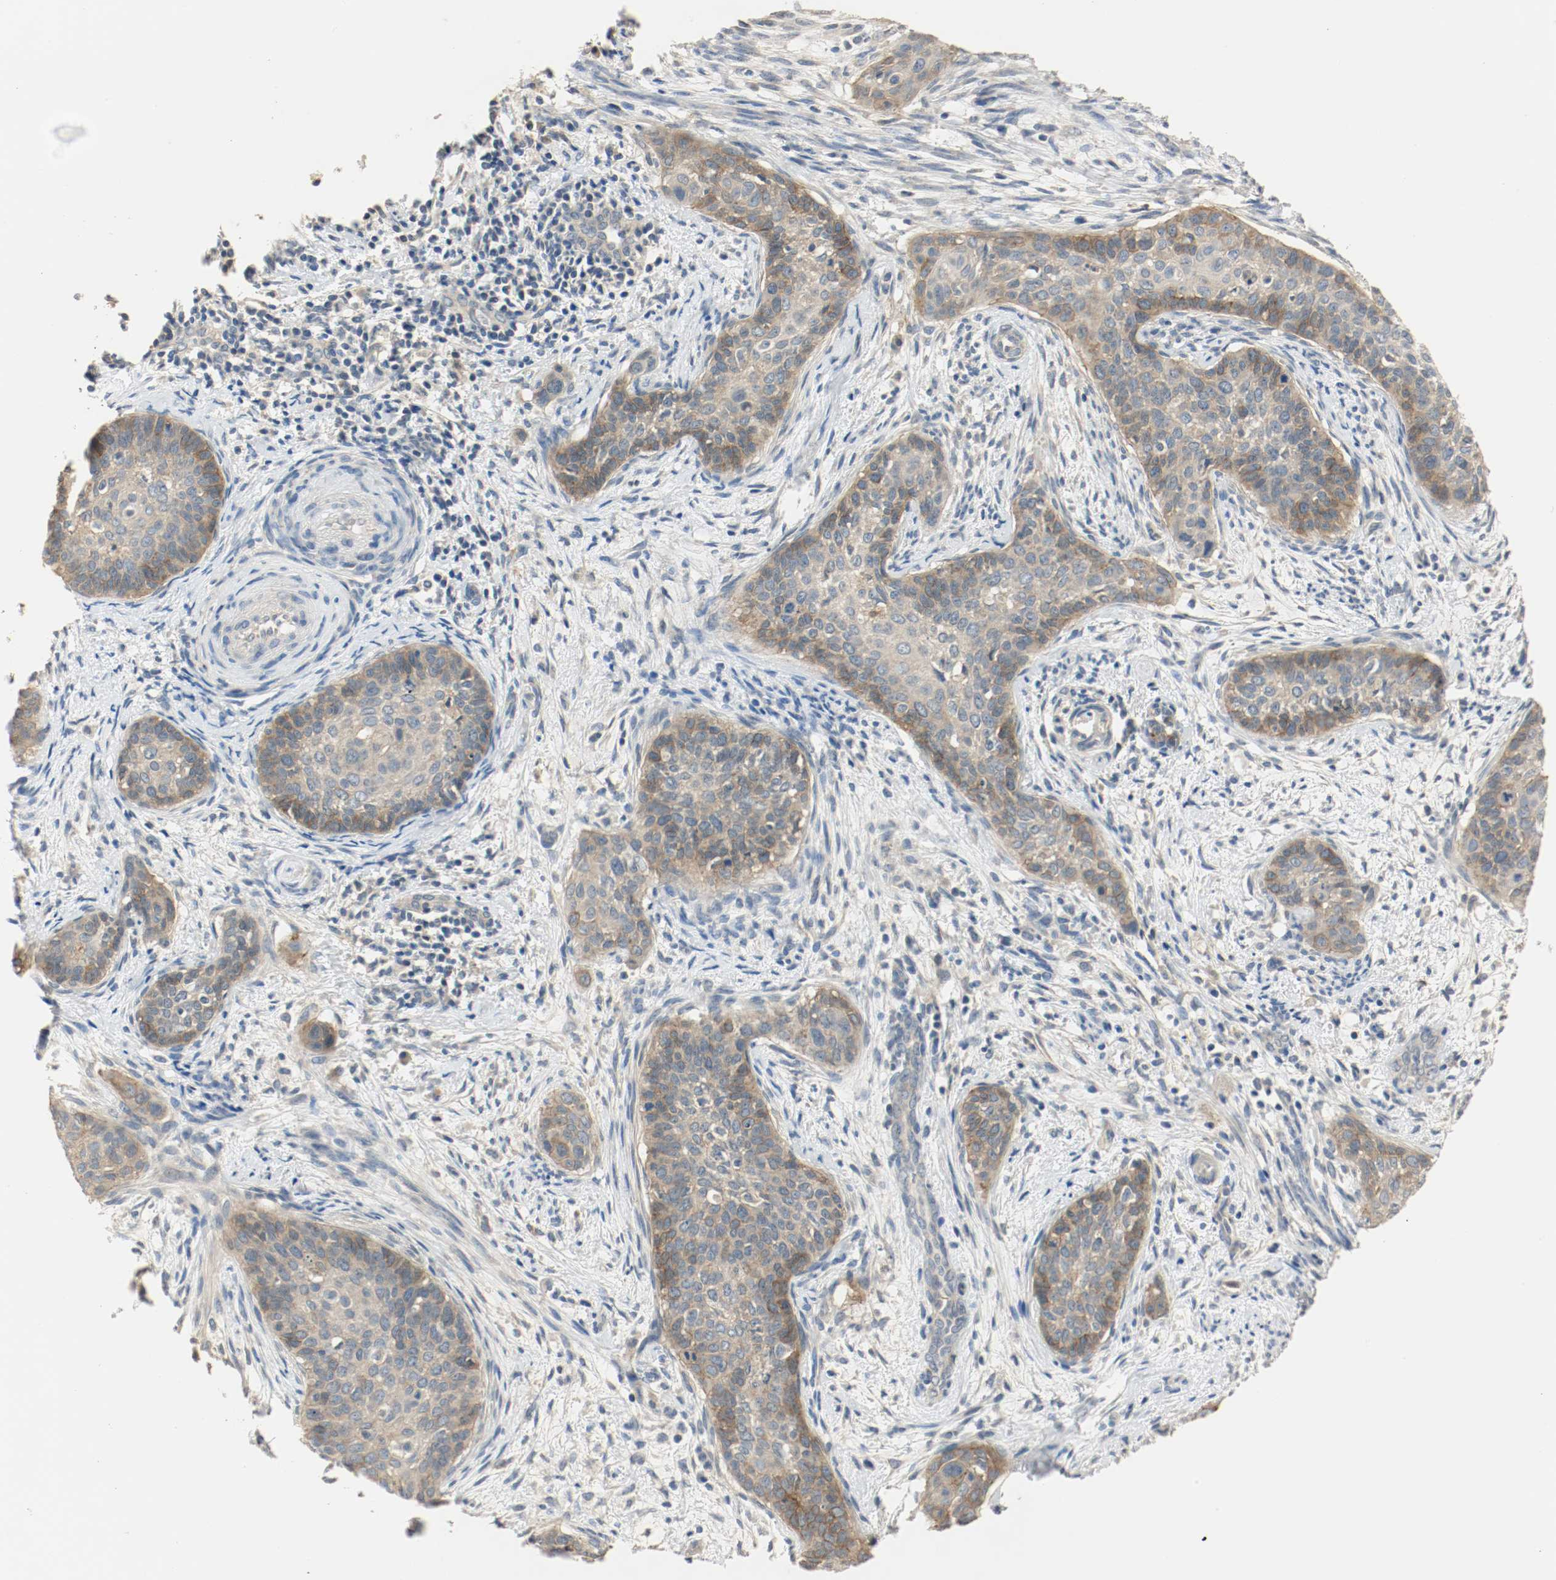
{"staining": {"intensity": "weak", "quantity": ">75%", "location": "cytoplasmic/membranous"}, "tissue": "cervical cancer", "cell_type": "Tumor cells", "image_type": "cancer", "snomed": [{"axis": "morphology", "description": "Squamous cell carcinoma, NOS"}, {"axis": "topography", "description": "Cervix"}], "caption": "High-magnification brightfield microscopy of squamous cell carcinoma (cervical) stained with DAB (brown) and counterstained with hematoxylin (blue). tumor cells exhibit weak cytoplasmic/membranous expression is seen in about>75% of cells.", "gene": "MELTF", "patient": {"sex": "female", "age": 33}}